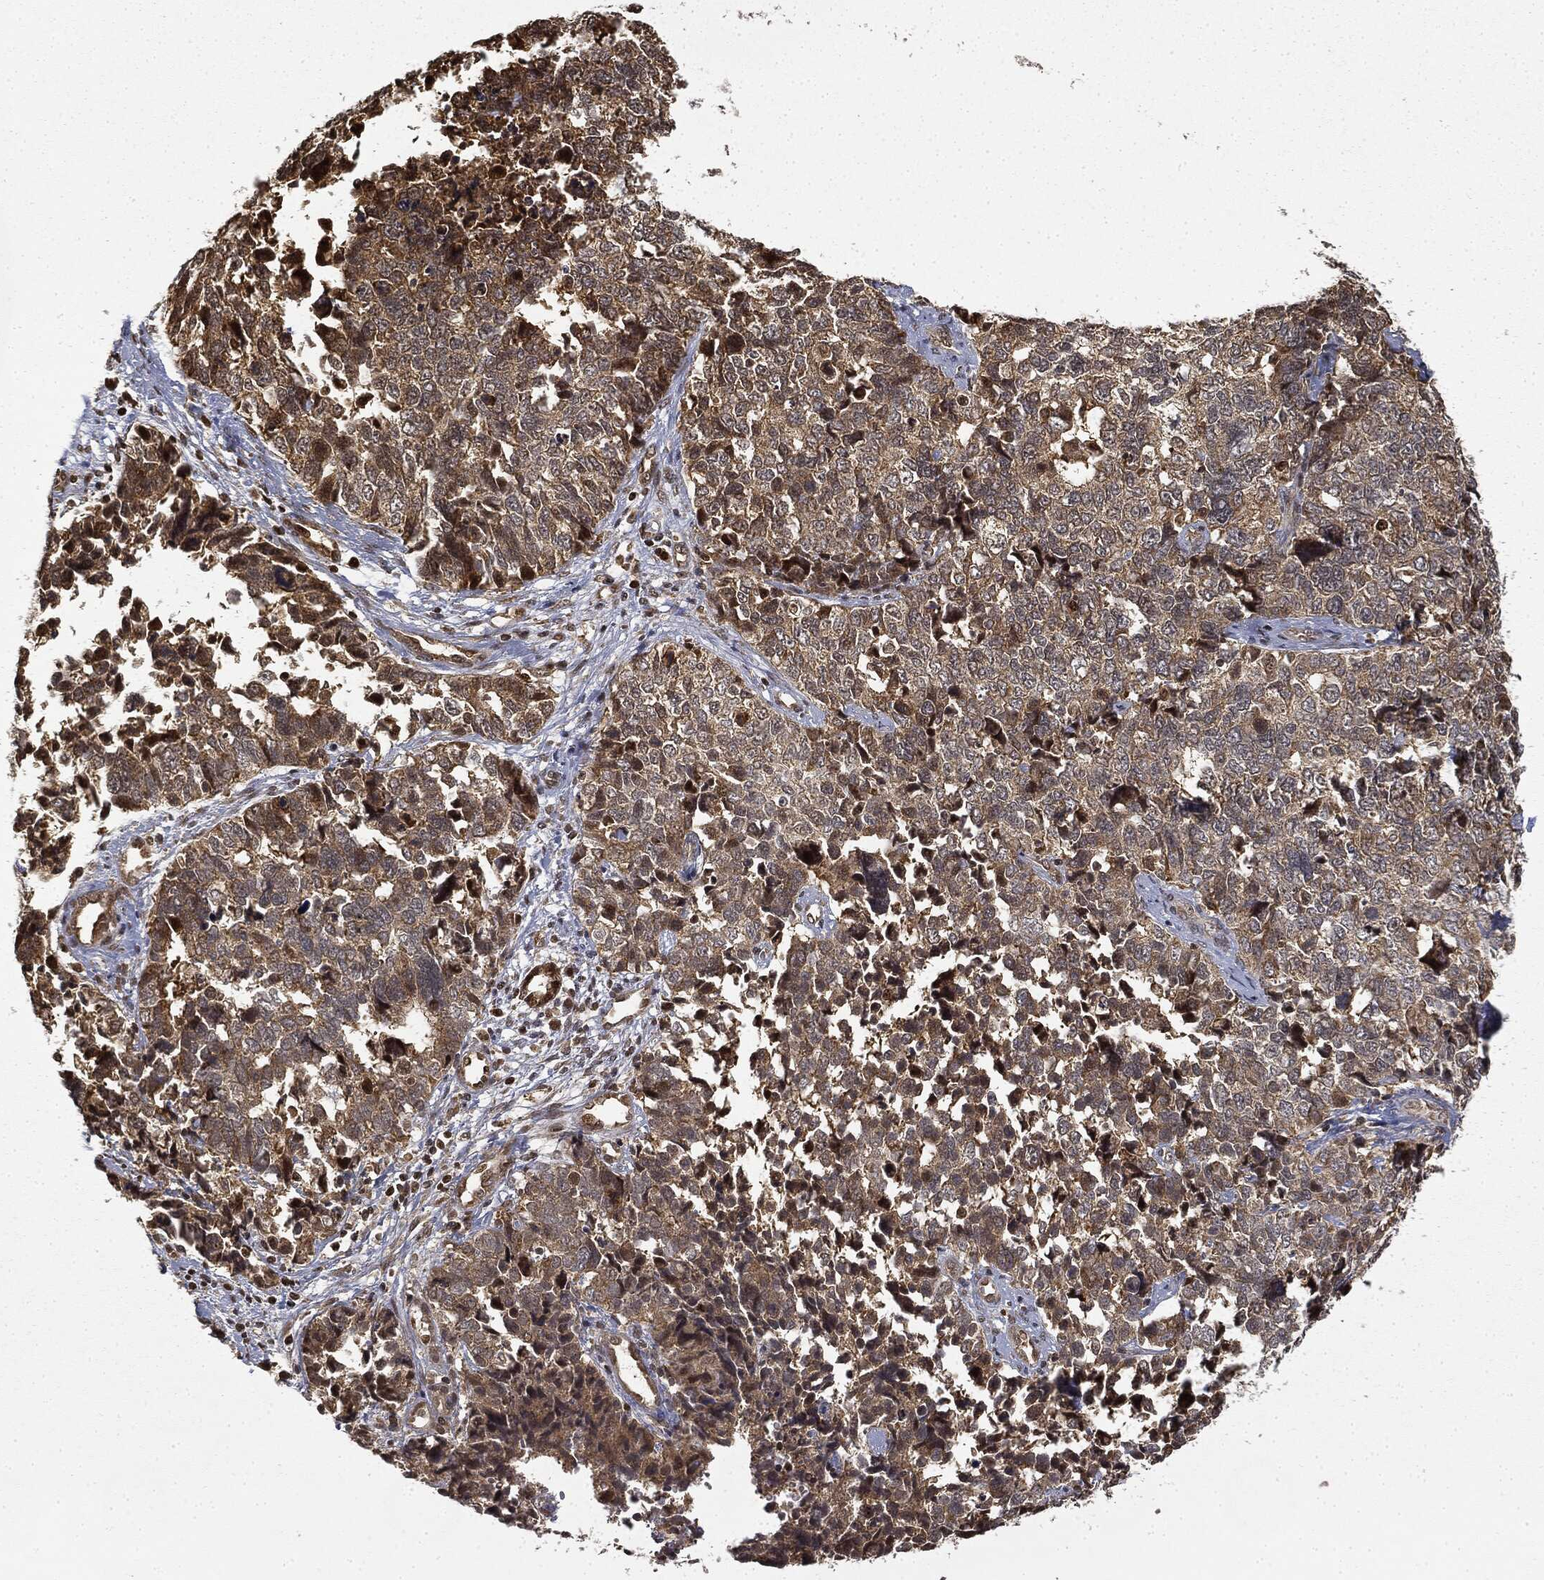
{"staining": {"intensity": "moderate", "quantity": ">75%", "location": "cytoplasmic/membranous,nuclear"}, "tissue": "cervical cancer", "cell_type": "Tumor cells", "image_type": "cancer", "snomed": [{"axis": "morphology", "description": "Squamous cell carcinoma, NOS"}, {"axis": "topography", "description": "Cervix"}], "caption": "Immunohistochemical staining of squamous cell carcinoma (cervical) displays medium levels of moderate cytoplasmic/membranous and nuclear protein expression in about >75% of tumor cells.", "gene": "ZNHIT6", "patient": {"sex": "female", "age": 63}}